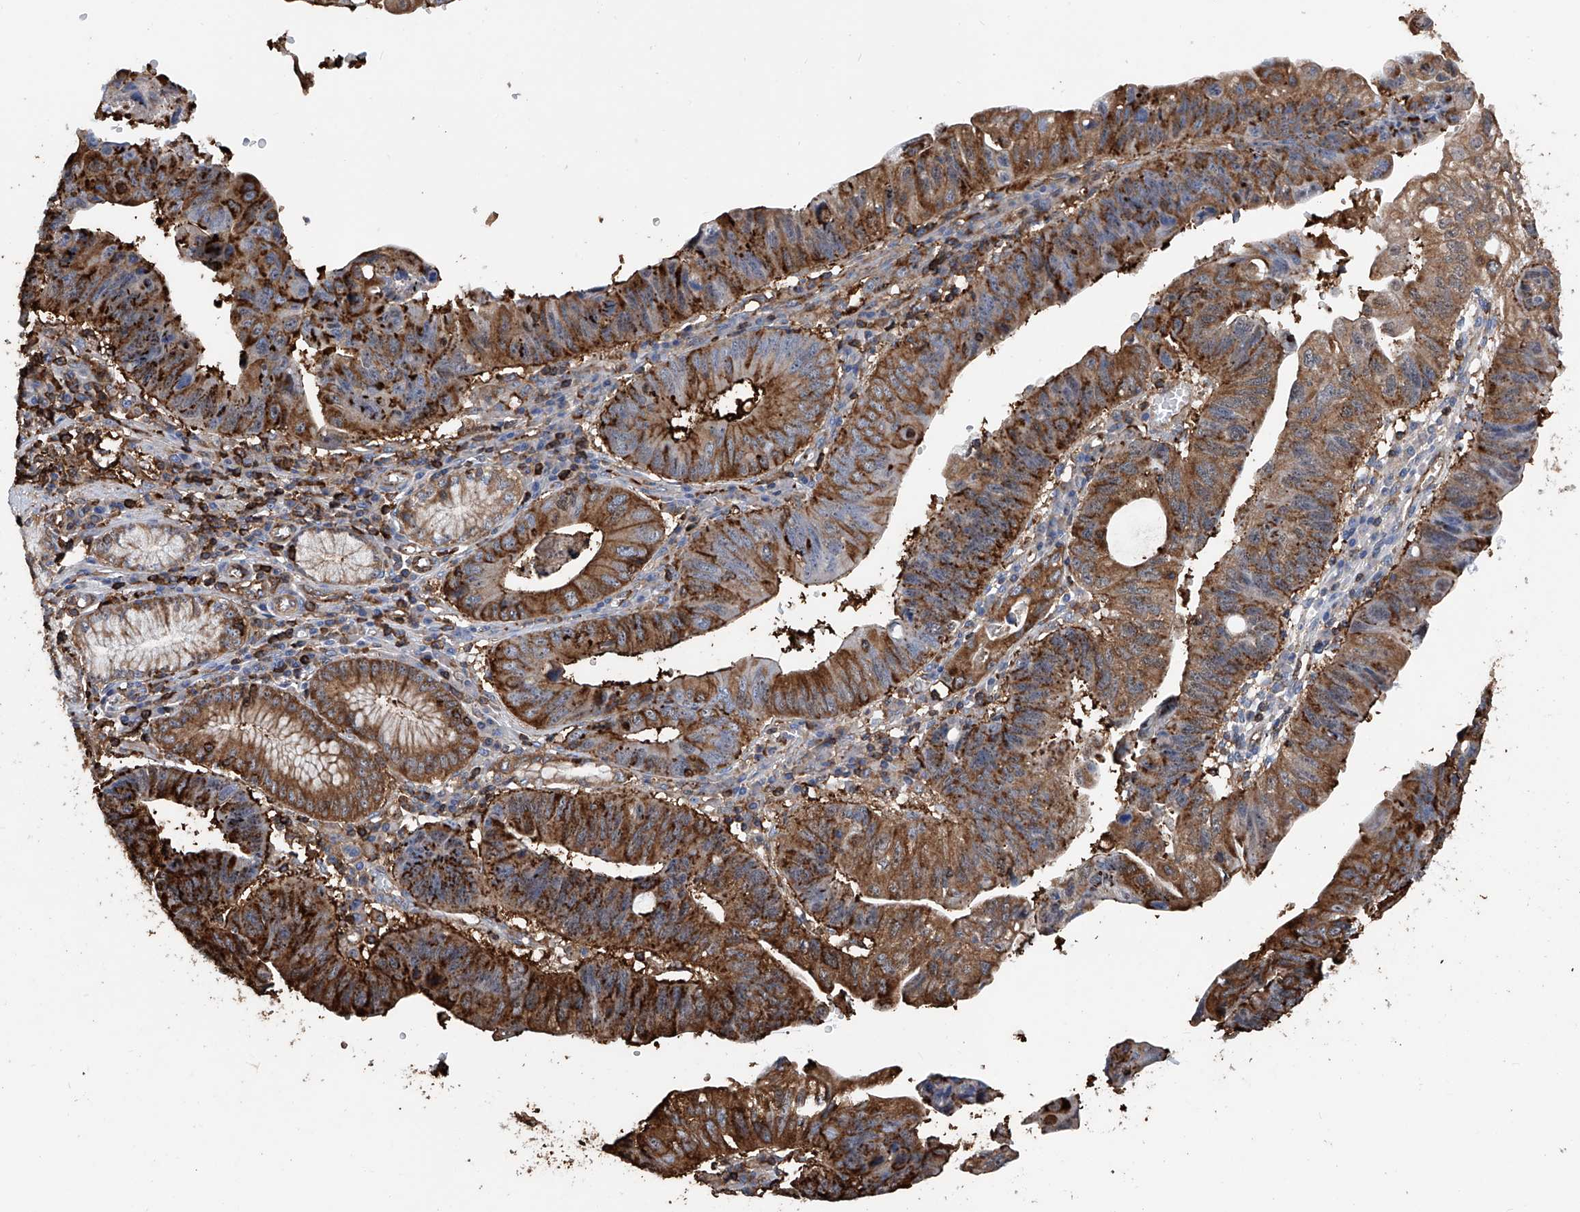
{"staining": {"intensity": "moderate", "quantity": ">75%", "location": "cytoplasmic/membranous,nuclear"}, "tissue": "stomach cancer", "cell_type": "Tumor cells", "image_type": "cancer", "snomed": [{"axis": "morphology", "description": "Adenocarcinoma, NOS"}, {"axis": "topography", "description": "Stomach"}], "caption": "Immunohistochemical staining of human stomach cancer (adenocarcinoma) displays medium levels of moderate cytoplasmic/membranous and nuclear protein staining in approximately >75% of tumor cells.", "gene": "ZNF484", "patient": {"sex": "male", "age": 59}}